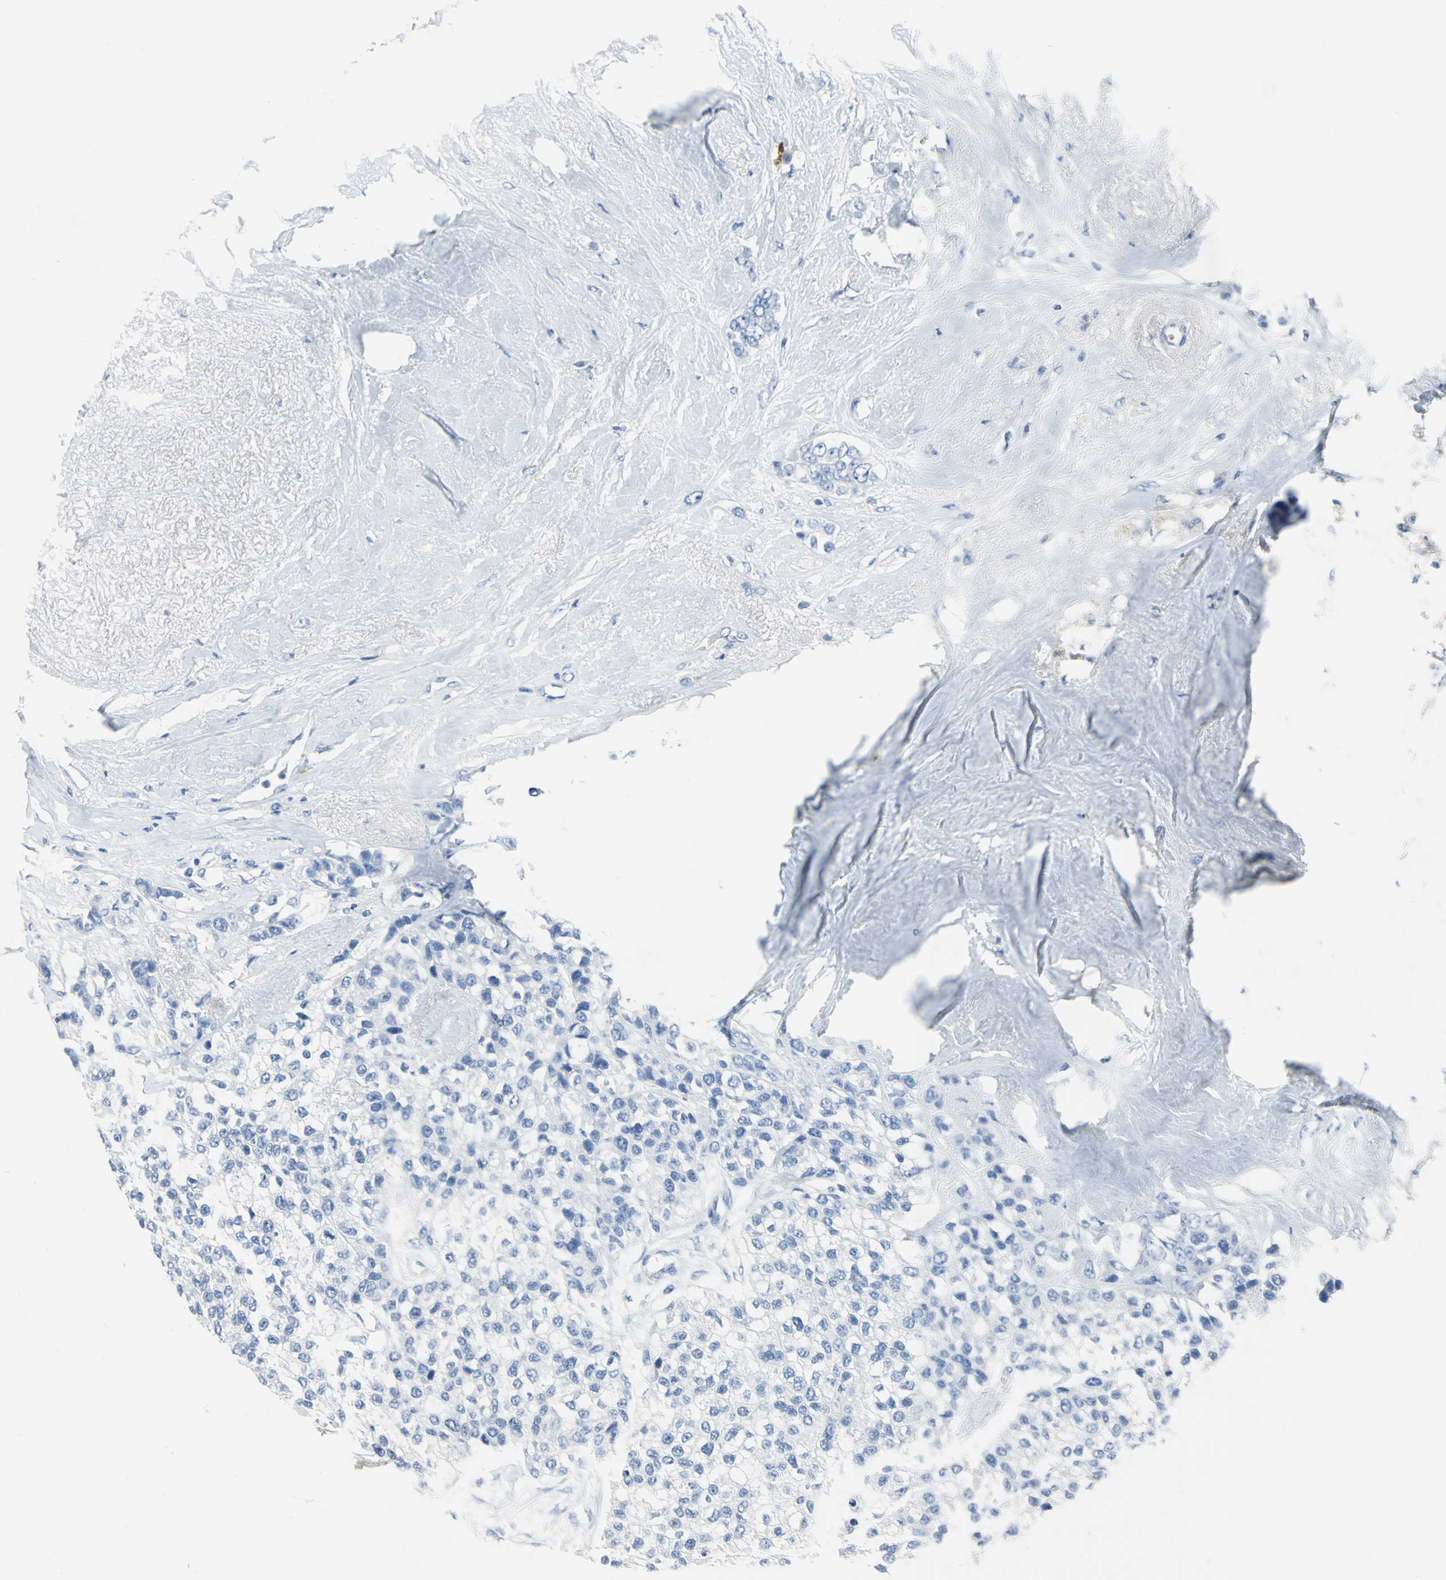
{"staining": {"intensity": "negative", "quantity": "none", "location": "none"}, "tissue": "breast cancer", "cell_type": "Tumor cells", "image_type": "cancer", "snomed": [{"axis": "morphology", "description": "Duct carcinoma"}, {"axis": "topography", "description": "Breast"}], "caption": "DAB (3,3'-diaminobenzidine) immunohistochemical staining of human intraductal carcinoma (breast) exhibits no significant expression in tumor cells.", "gene": "CA3", "patient": {"sex": "female", "age": 51}}